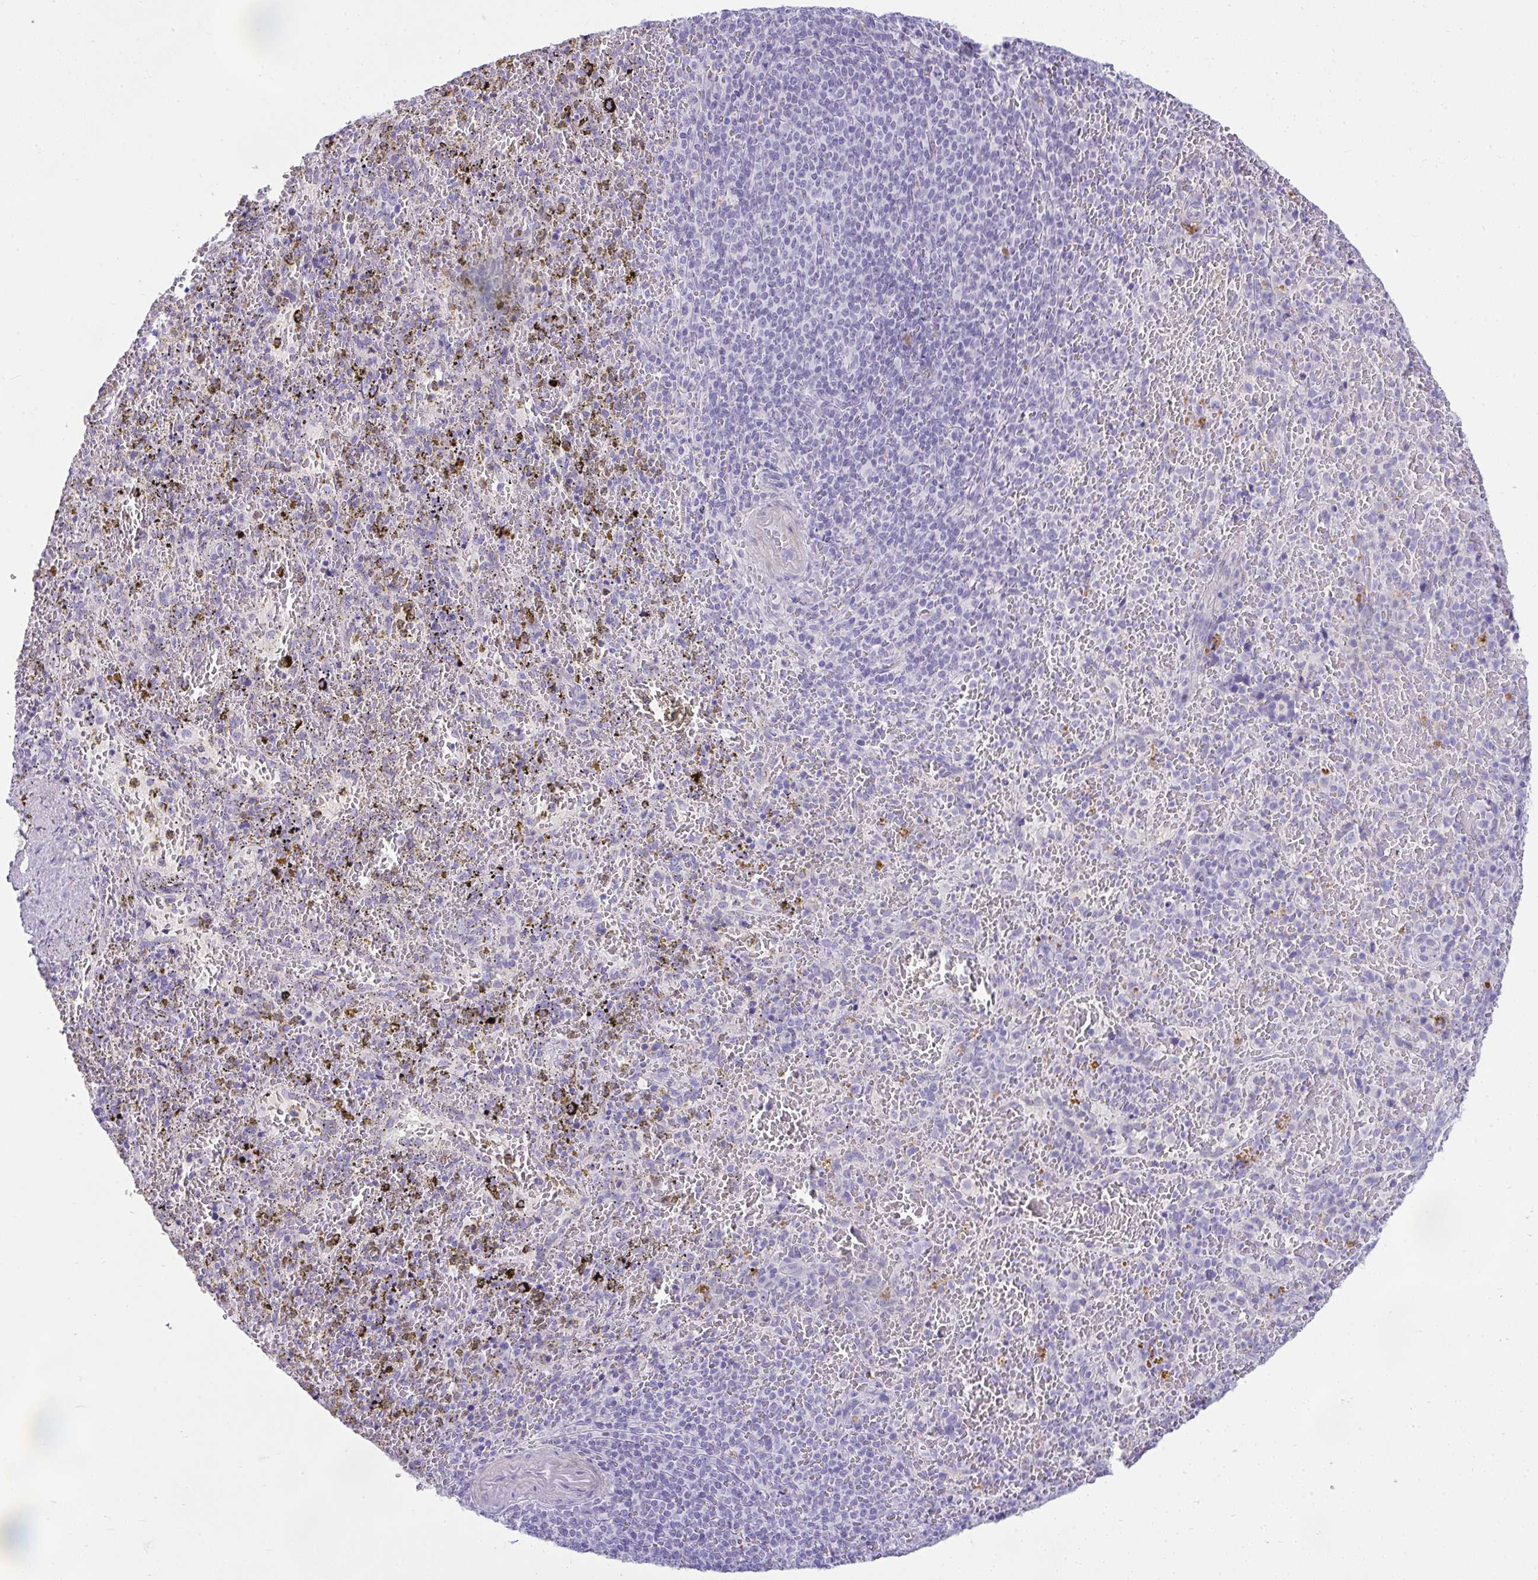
{"staining": {"intensity": "negative", "quantity": "none", "location": "none"}, "tissue": "spleen", "cell_type": "Cells in red pulp", "image_type": "normal", "snomed": [{"axis": "morphology", "description": "Normal tissue, NOS"}, {"axis": "topography", "description": "Spleen"}], "caption": "An immunohistochemistry micrograph of normal spleen is shown. There is no staining in cells in red pulp of spleen. (IHC, brightfield microscopy, high magnification).", "gene": "PIGZ", "patient": {"sex": "female", "age": 50}}